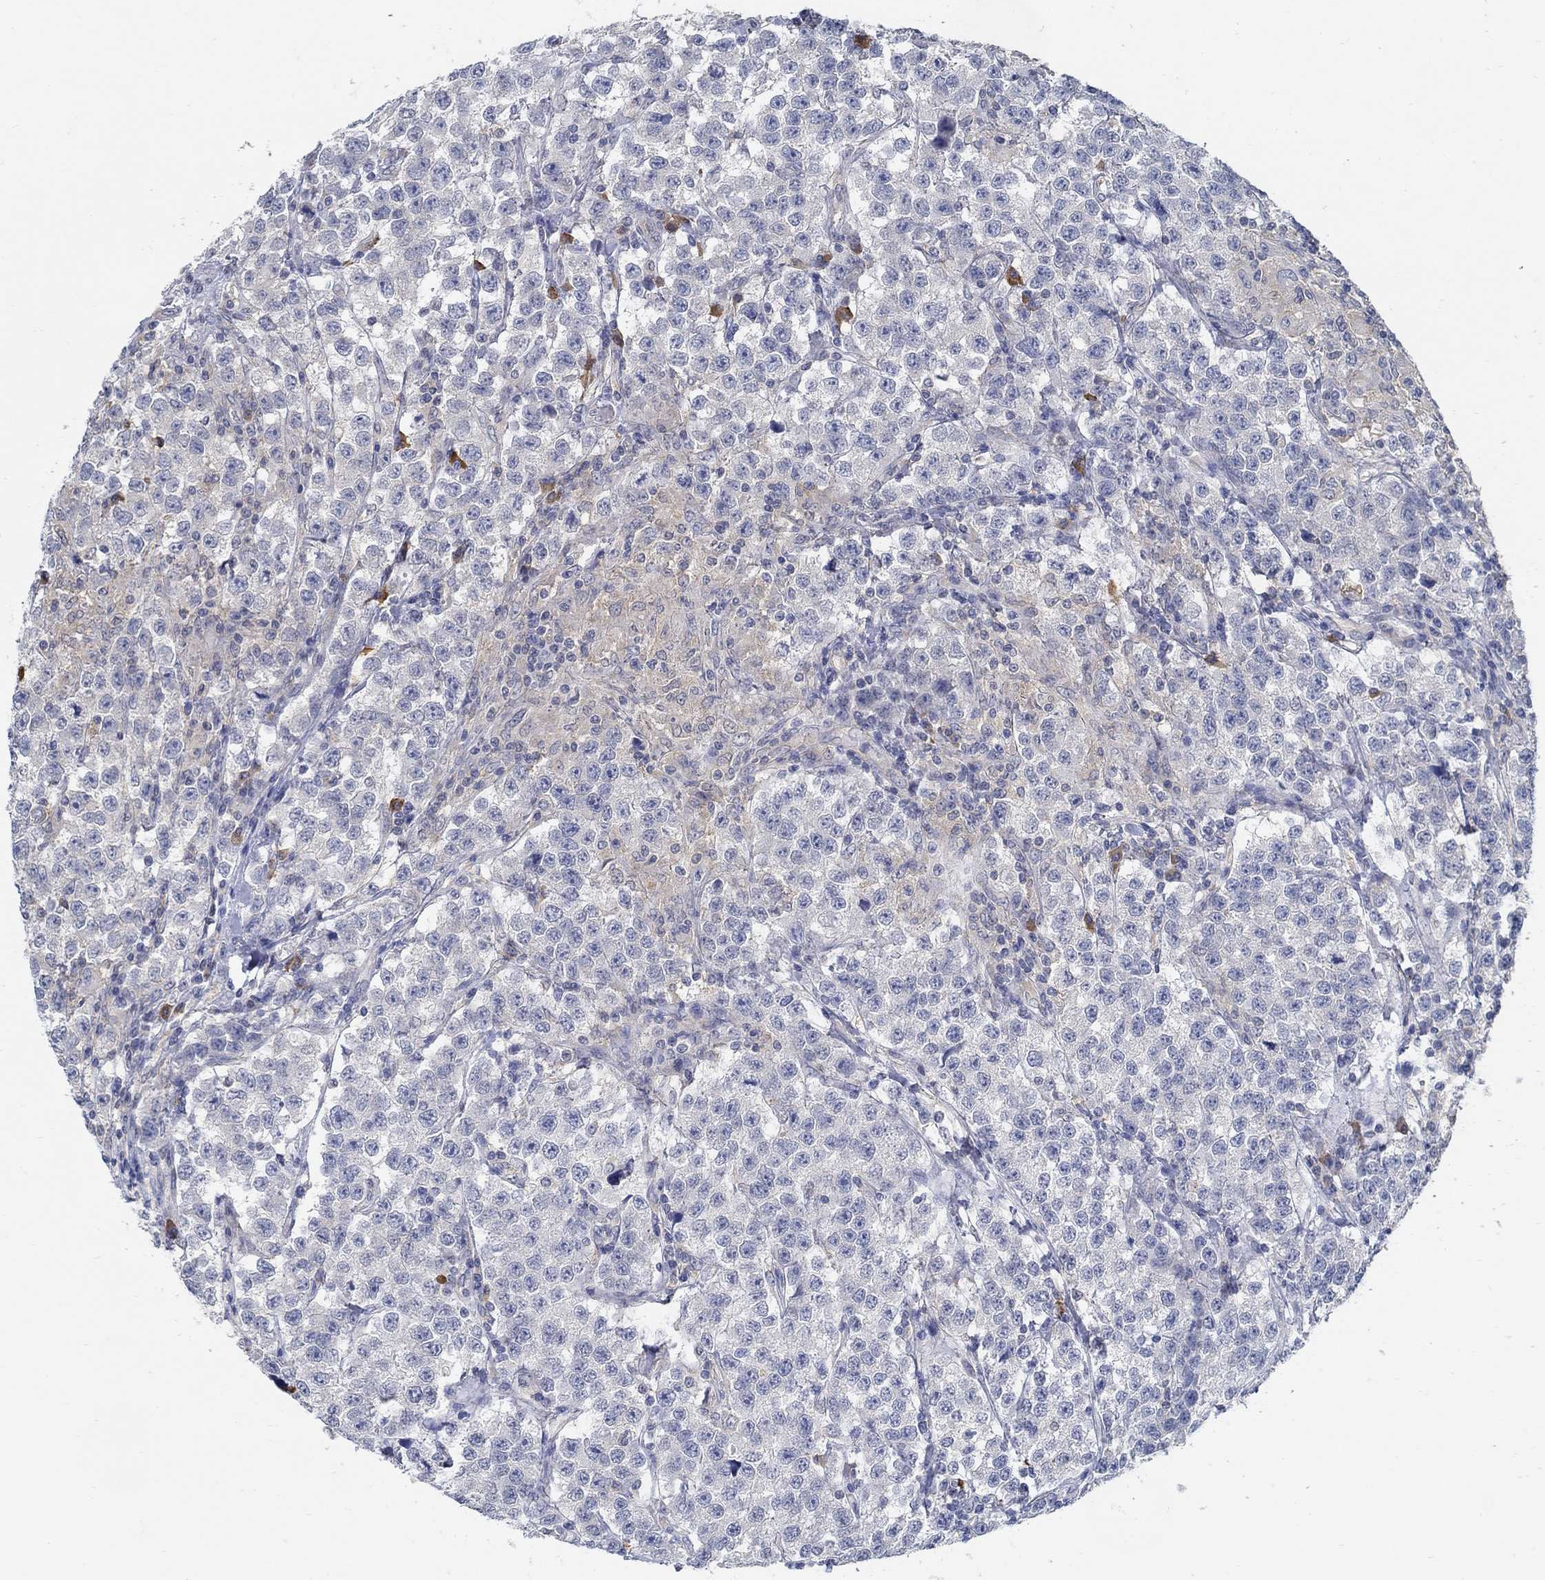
{"staining": {"intensity": "weak", "quantity": "<25%", "location": "cytoplasmic/membranous"}, "tissue": "testis cancer", "cell_type": "Tumor cells", "image_type": "cancer", "snomed": [{"axis": "morphology", "description": "Seminoma, NOS"}, {"axis": "topography", "description": "Testis"}], "caption": "The histopathology image exhibits no staining of tumor cells in testis cancer.", "gene": "PCDH11X", "patient": {"sex": "male", "age": 59}}